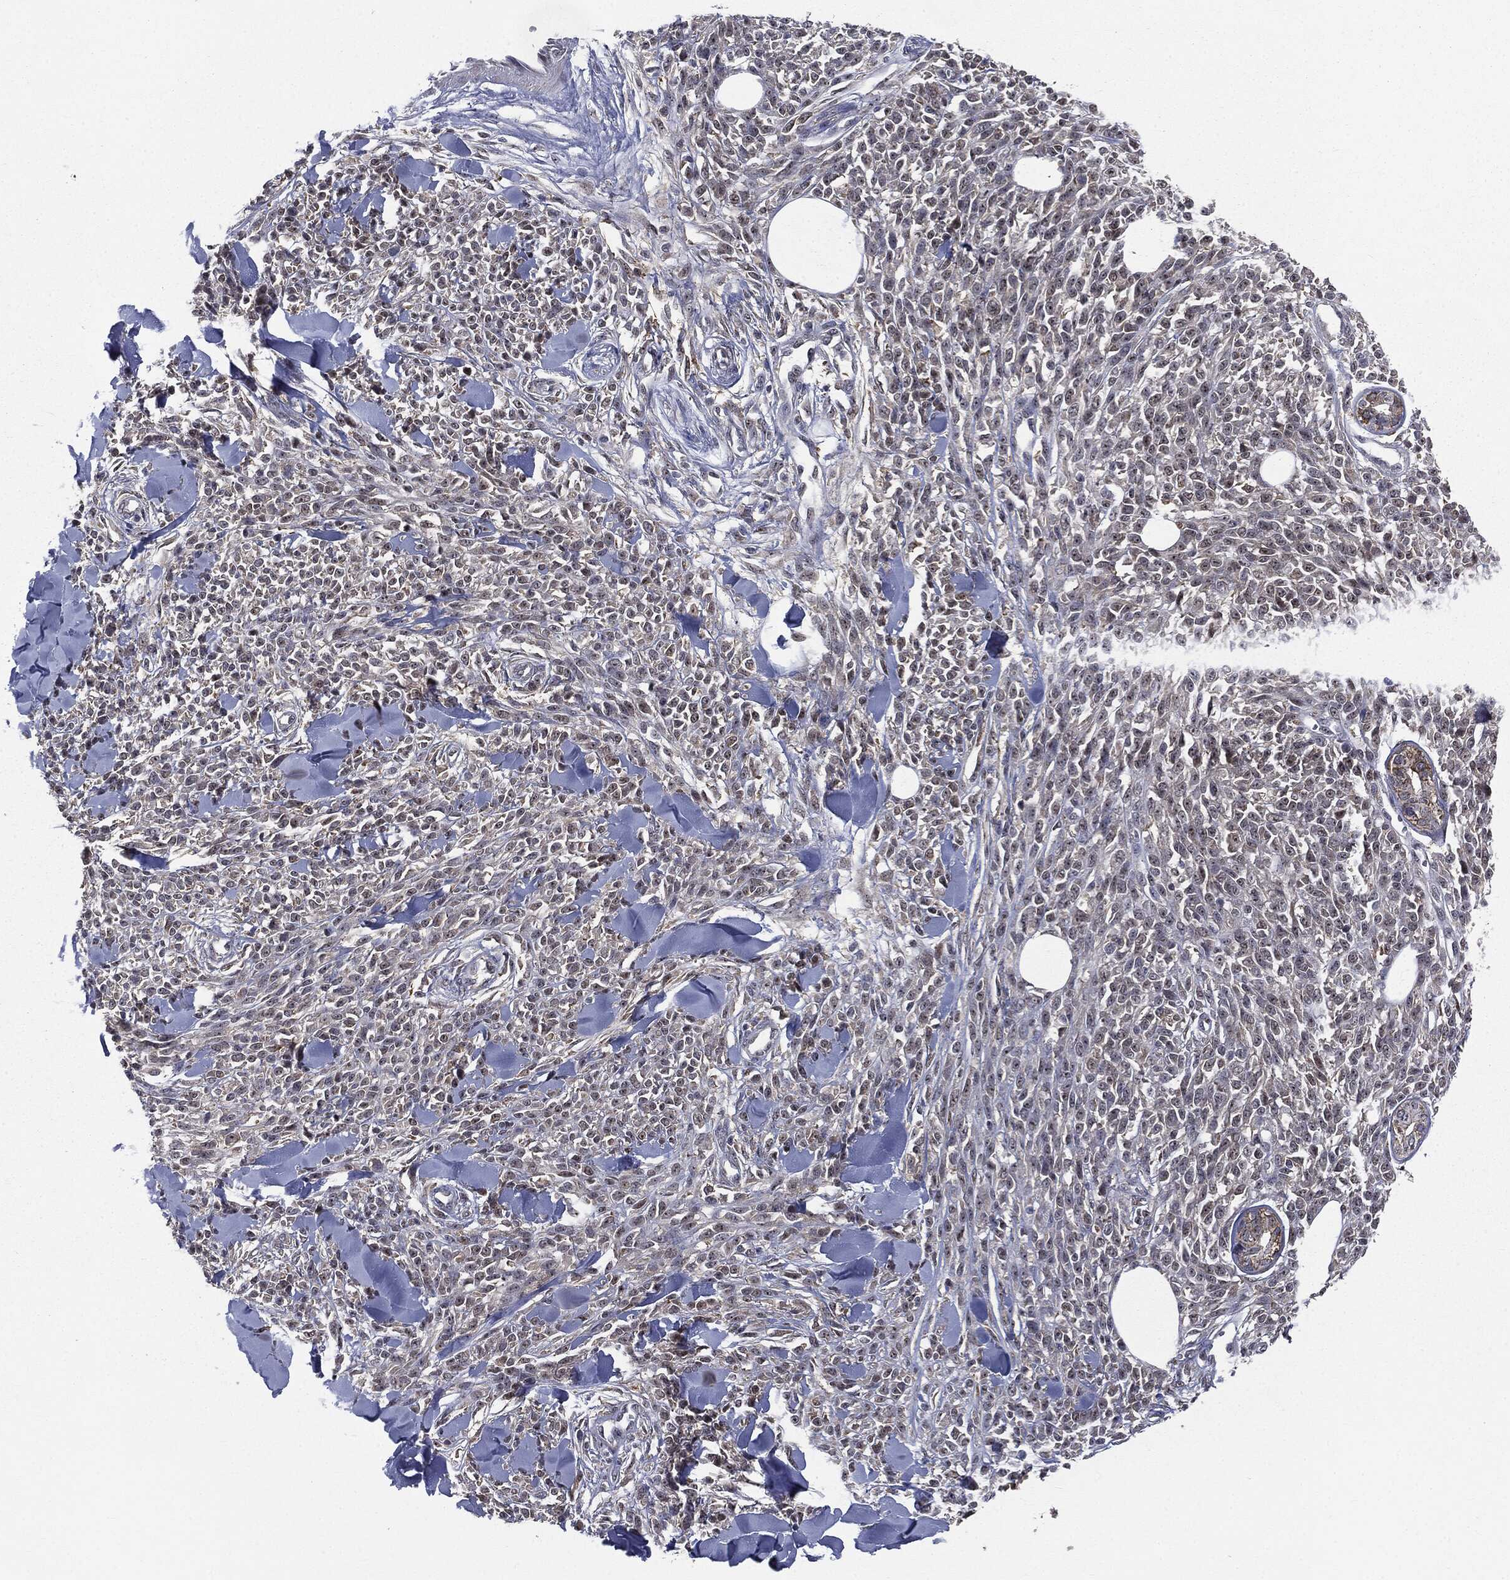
{"staining": {"intensity": "negative", "quantity": "none", "location": "none"}, "tissue": "melanoma", "cell_type": "Tumor cells", "image_type": "cancer", "snomed": [{"axis": "morphology", "description": "Malignant melanoma, NOS"}, {"axis": "topography", "description": "Skin"}, {"axis": "topography", "description": "Skin of trunk"}], "caption": "Melanoma was stained to show a protein in brown. There is no significant staining in tumor cells.", "gene": "TRMT1L", "patient": {"sex": "male", "age": 74}}